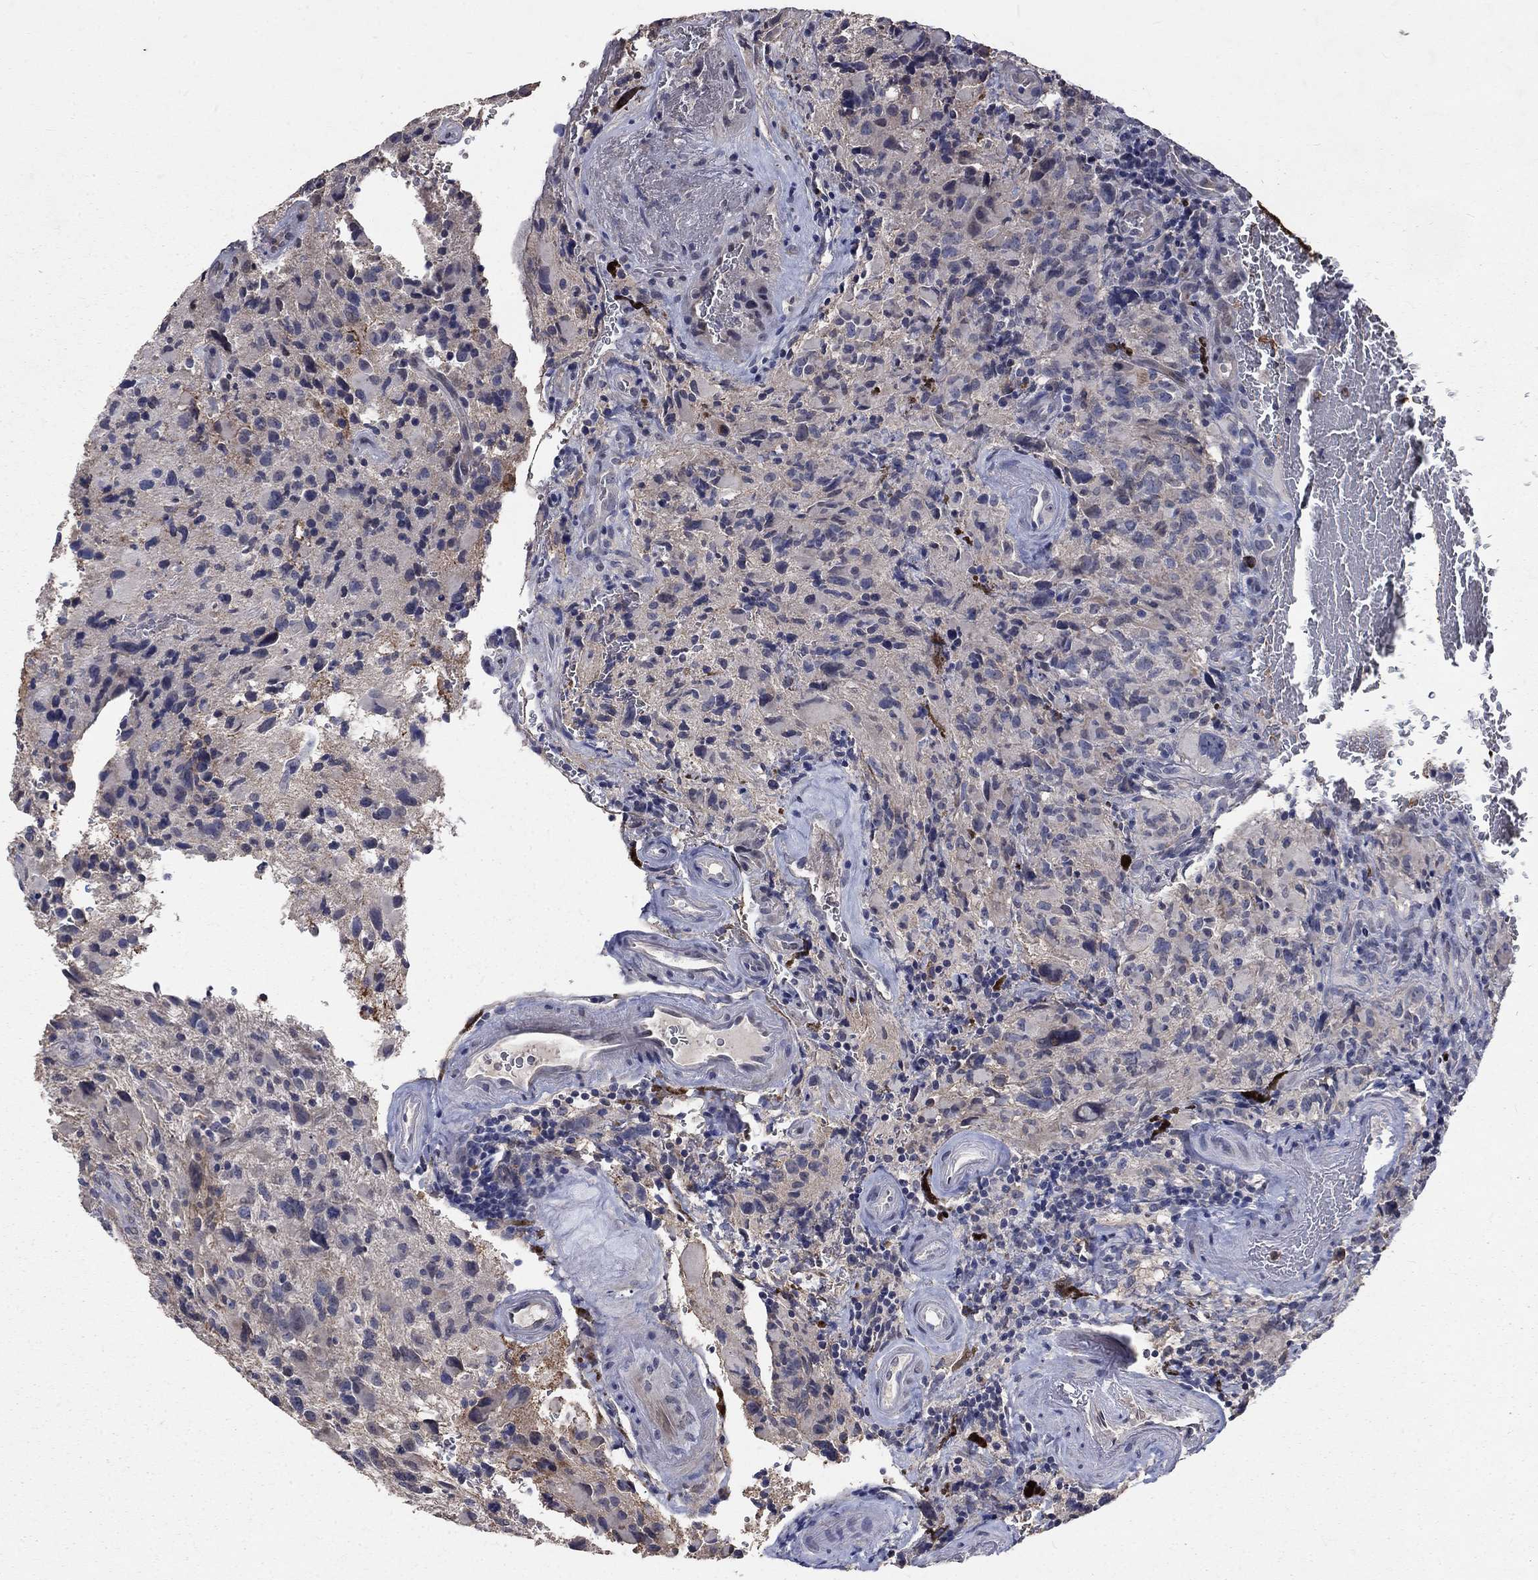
{"staining": {"intensity": "negative", "quantity": "none", "location": "none"}, "tissue": "glioma", "cell_type": "Tumor cells", "image_type": "cancer", "snomed": [{"axis": "morphology", "description": "Glioma, malignant, NOS"}, {"axis": "morphology", "description": "Glioma, malignant, High grade"}, {"axis": "topography", "description": "Brain"}], "caption": "High magnification brightfield microscopy of glioma stained with DAB (brown) and counterstained with hematoxylin (blue): tumor cells show no significant staining.", "gene": "CHST5", "patient": {"sex": "female", "age": 71}}